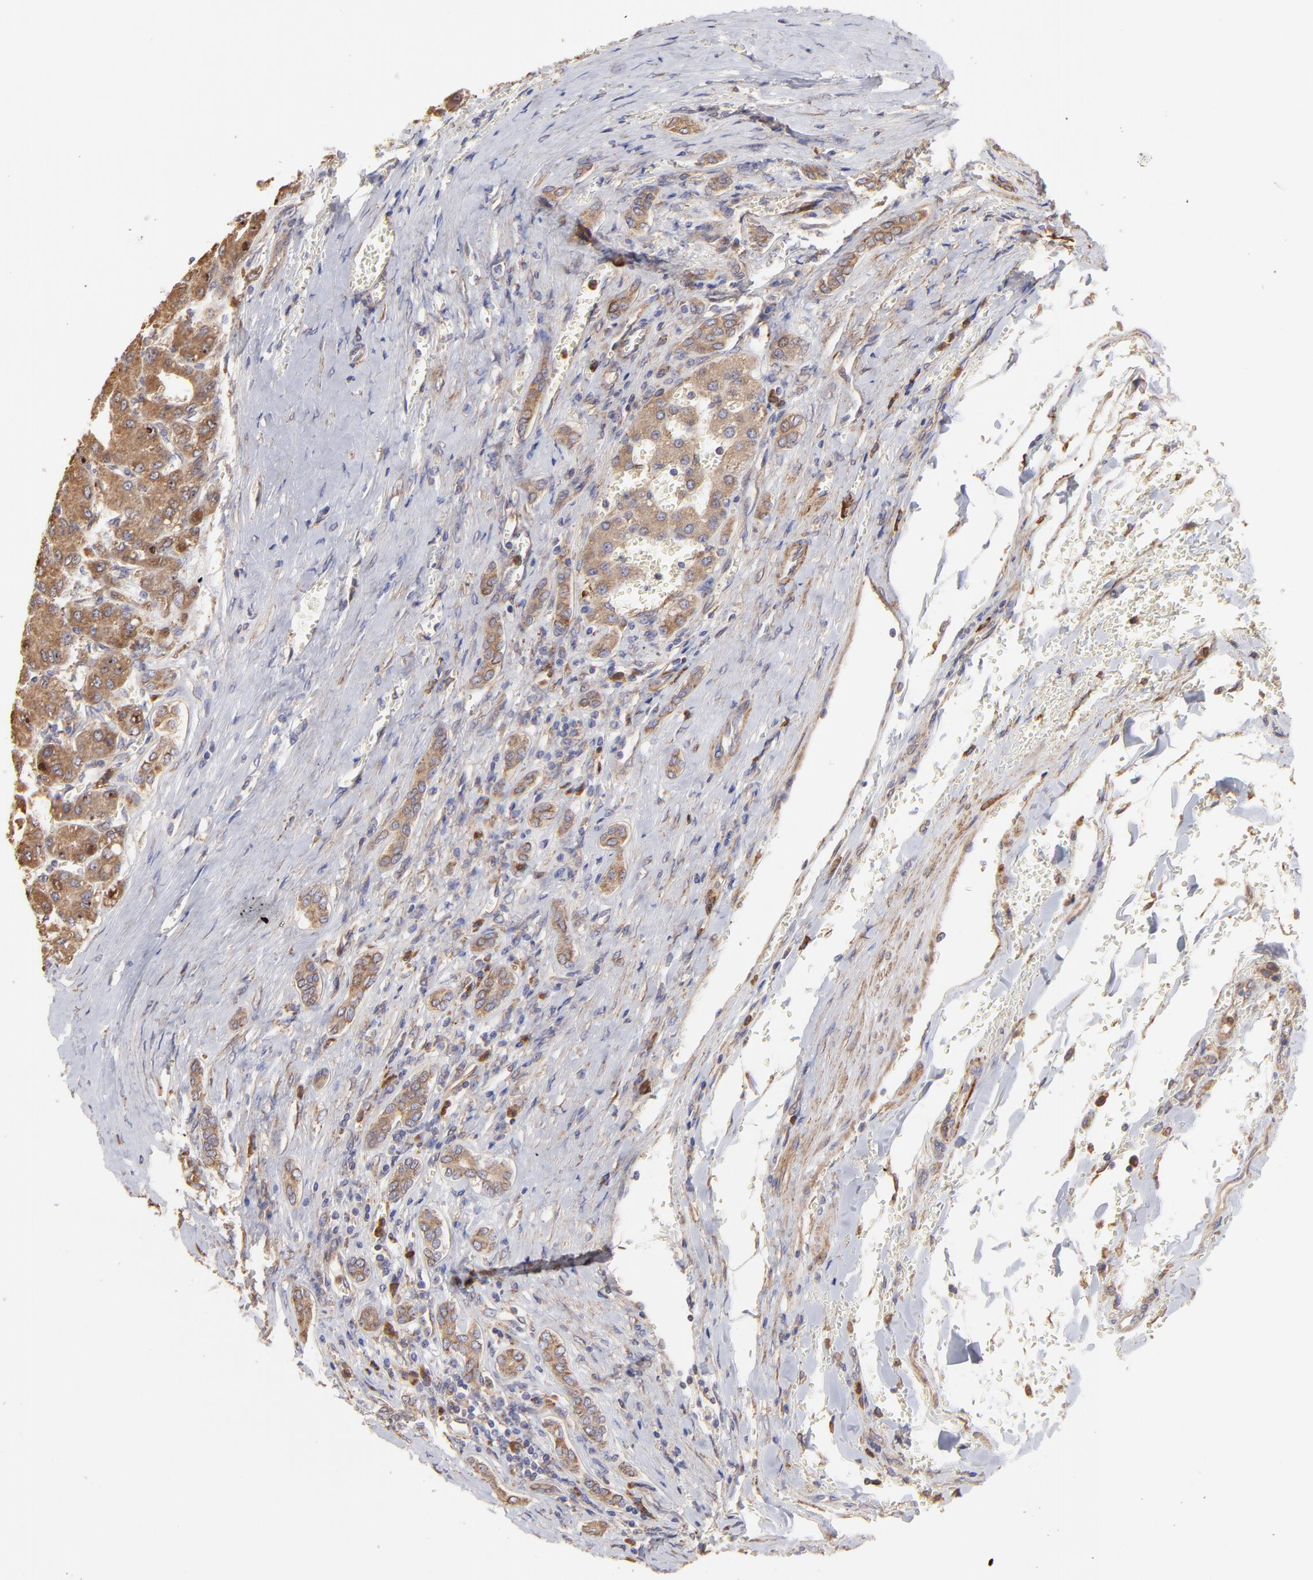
{"staining": {"intensity": "moderate", "quantity": ">75%", "location": "cytoplasmic/membranous"}, "tissue": "liver cancer", "cell_type": "Tumor cells", "image_type": "cancer", "snomed": [{"axis": "morphology", "description": "Carcinoma, Hepatocellular, NOS"}, {"axis": "topography", "description": "Liver"}], "caption": "Human hepatocellular carcinoma (liver) stained with a brown dye exhibits moderate cytoplasmic/membranous positive positivity in about >75% of tumor cells.", "gene": "PFKM", "patient": {"sex": "male", "age": 69}}